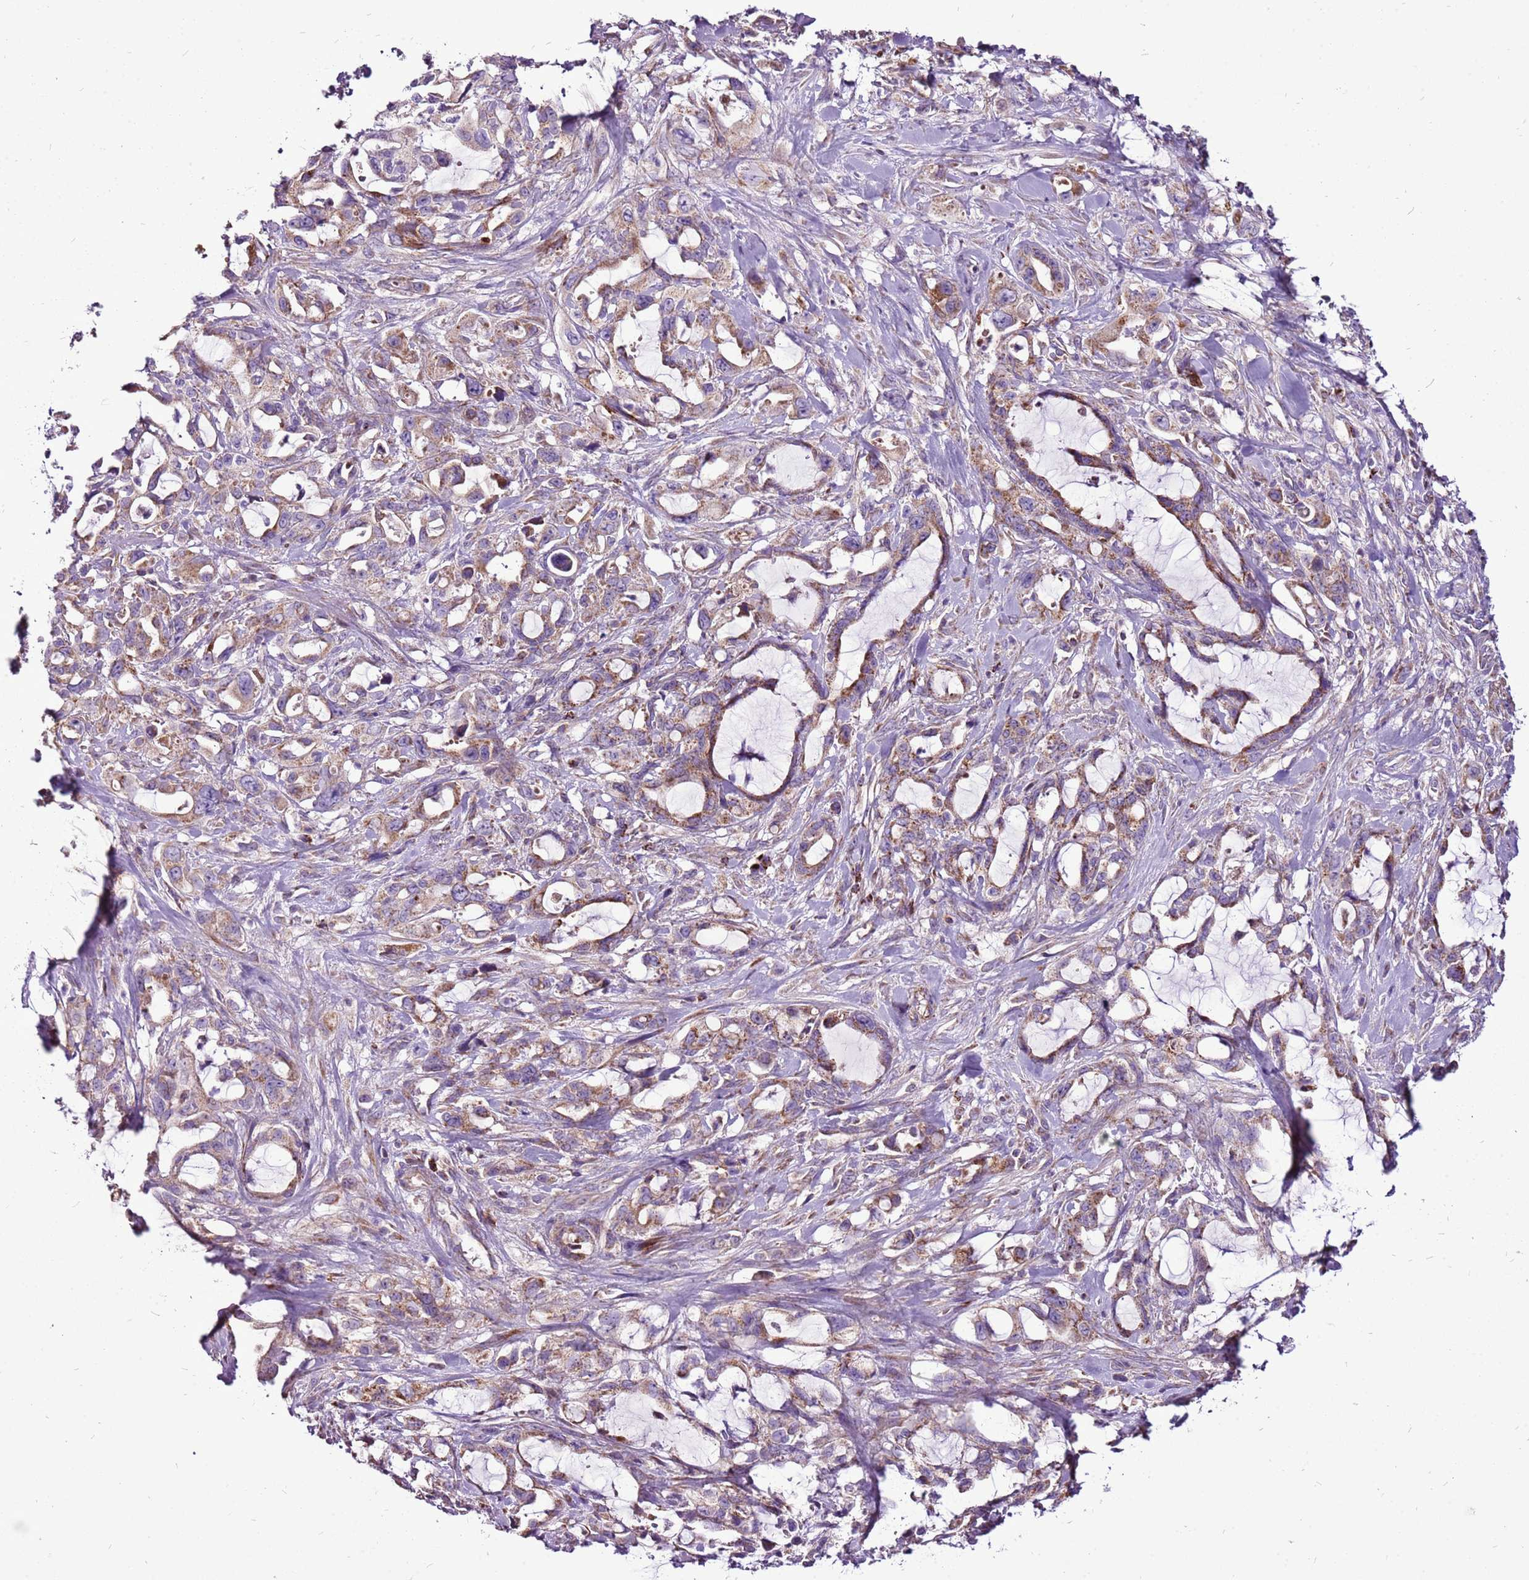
{"staining": {"intensity": "moderate", "quantity": ">75%", "location": "cytoplasmic/membranous"}, "tissue": "pancreatic cancer", "cell_type": "Tumor cells", "image_type": "cancer", "snomed": [{"axis": "morphology", "description": "Adenocarcinoma, NOS"}, {"axis": "topography", "description": "Pancreas"}], "caption": "Tumor cells demonstrate medium levels of moderate cytoplasmic/membranous positivity in about >75% of cells in human adenocarcinoma (pancreatic).", "gene": "GCDH", "patient": {"sex": "female", "age": 61}}